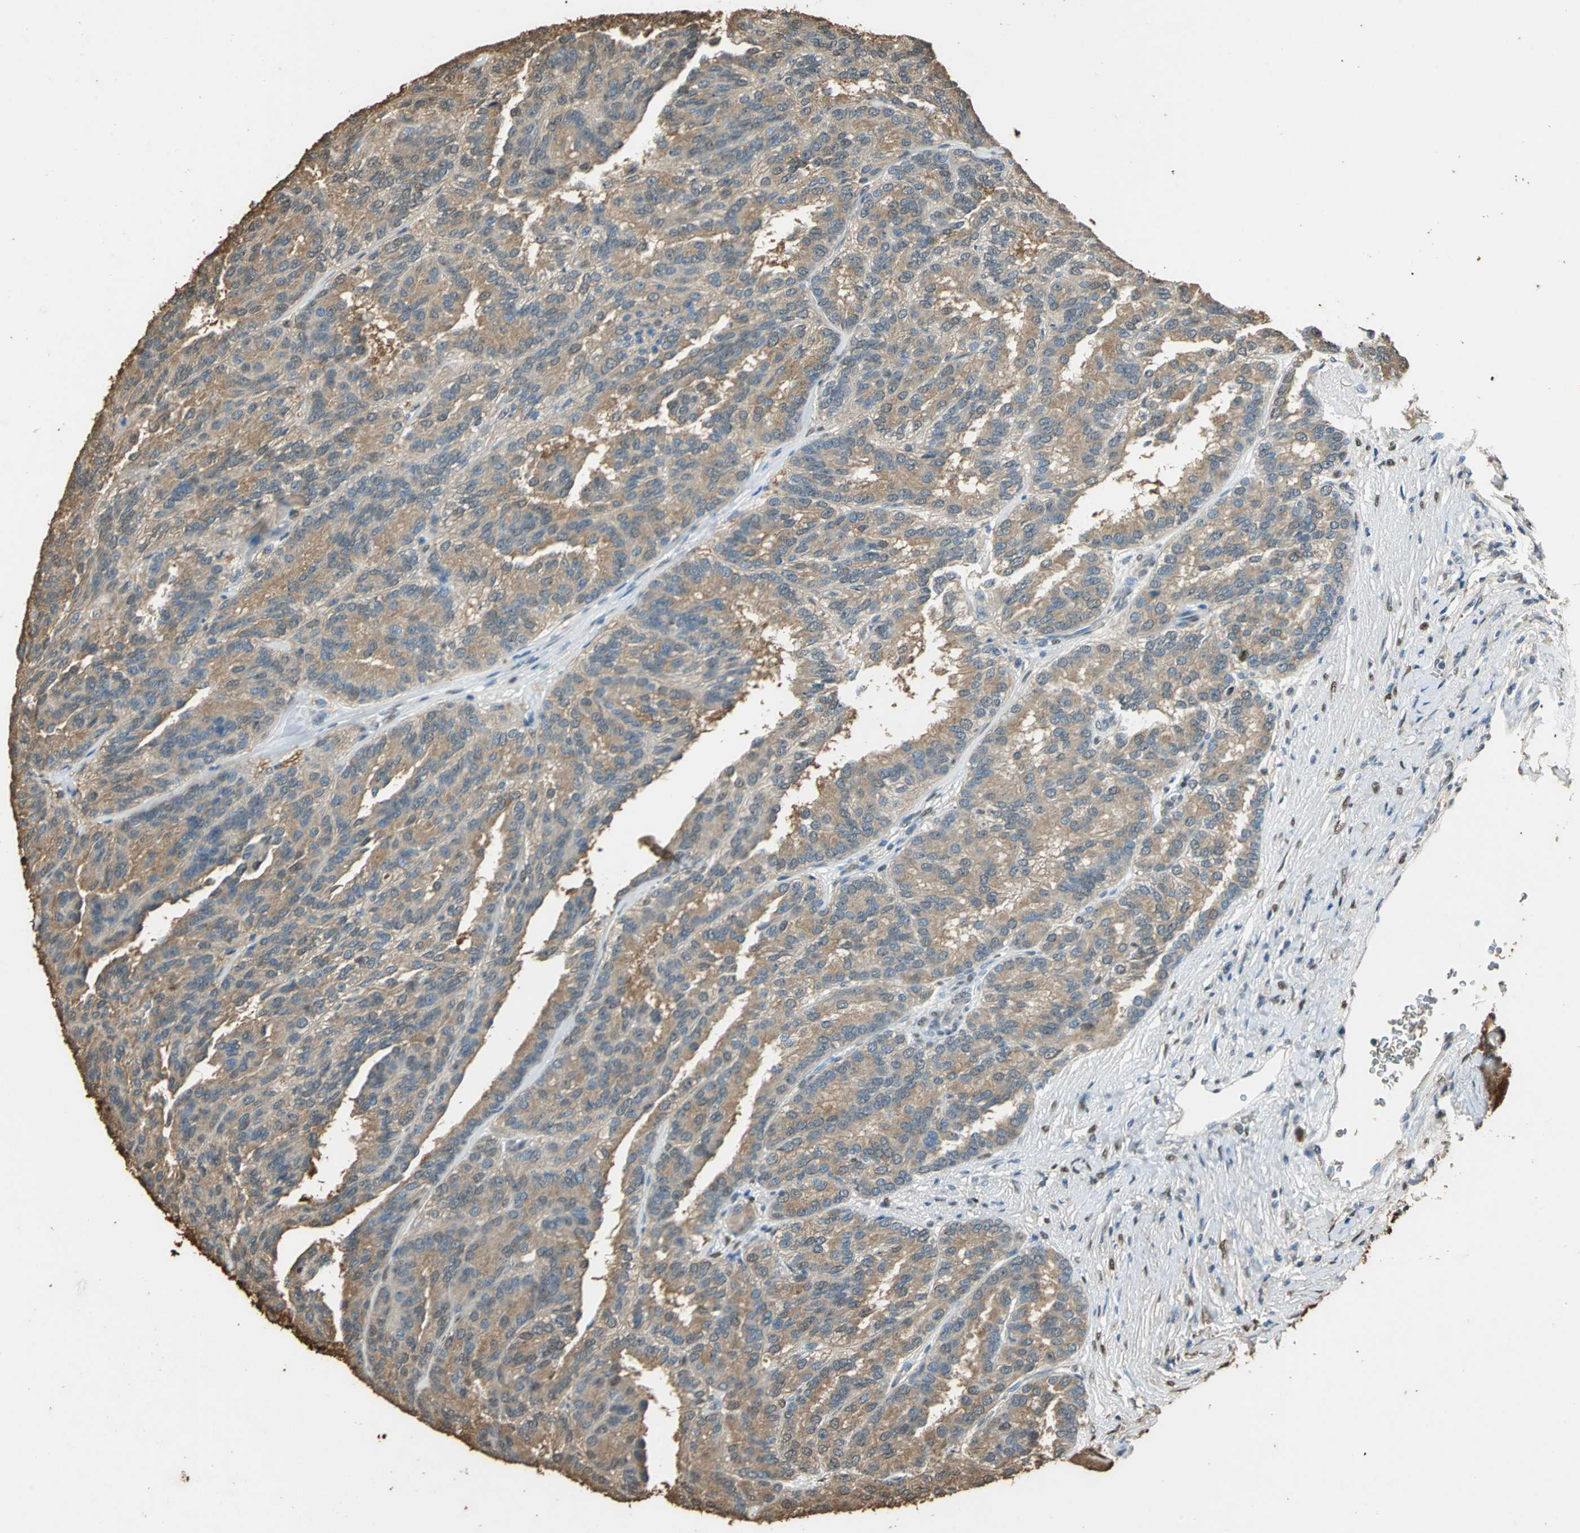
{"staining": {"intensity": "moderate", "quantity": ">75%", "location": "cytoplasmic/membranous"}, "tissue": "renal cancer", "cell_type": "Tumor cells", "image_type": "cancer", "snomed": [{"axis": "morphology", "description": "Adenocarcinoma, NOS"}, {"axis": "topography", "description": "Kidney"}], "caption": "Human renal cancer (adenocarcinoma) stained with a protein marker displays moderate staining in tumor cells.", "gene": "GAPDH", "patient": {"sex": "male", "age": 46}}